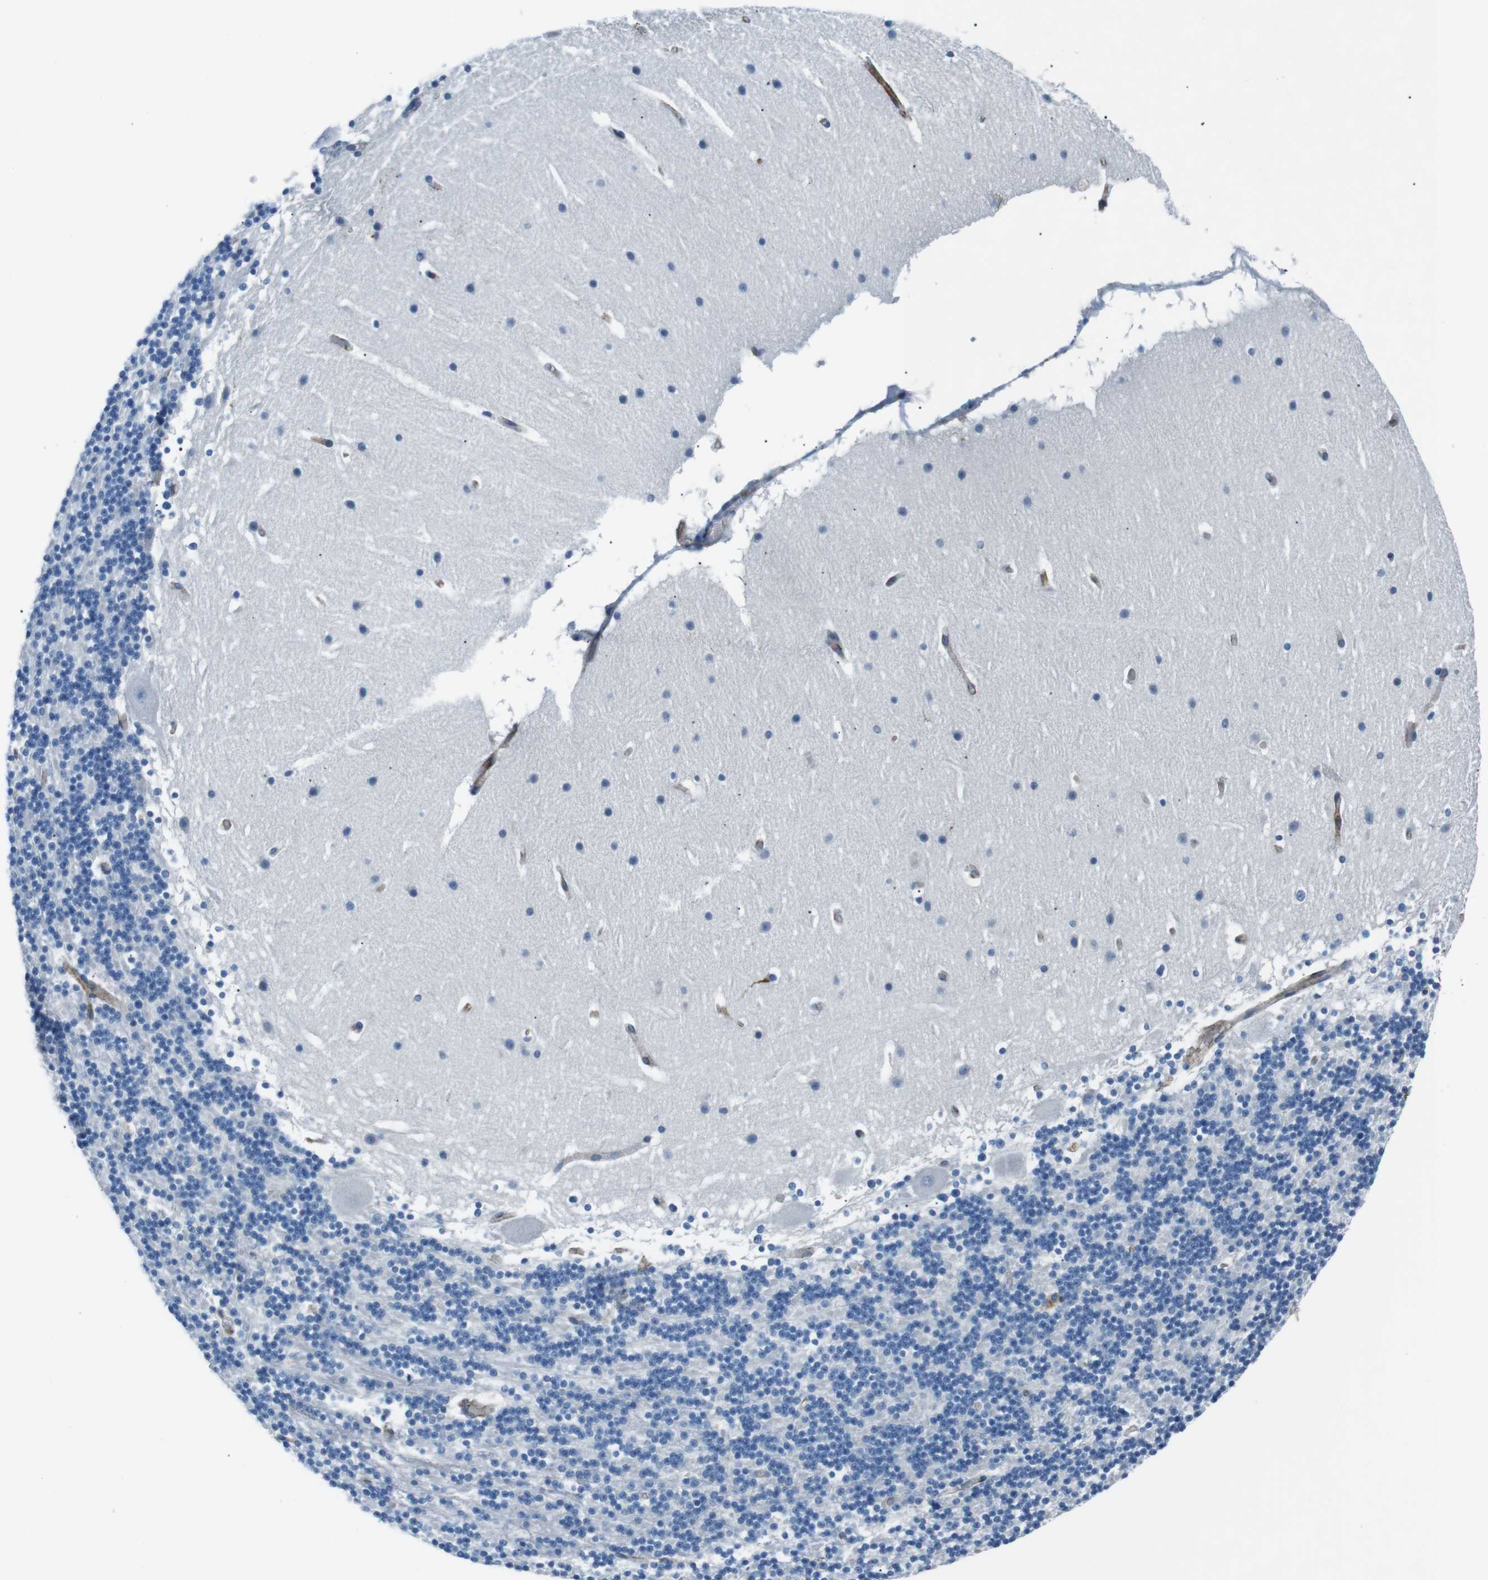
{"staining": {"intensity": "negative", "quantity": "none", "location": "none"}, "tissue": "cerebellum", "cell_type": "Cells in granular layer", "image_type": "normal", "snomed": [{"axis": "morphology", "description": "Normal tissue, NOS"}, {"axis": "topography", "description": "Cerebellum"}], "caption": "An immunohistochemistry (IHC) histopathology image of benign cerebellum is shown. There is no staining in cells in granular layer of cerebellum.", "gene": "CSF2RA", "patient": {"sex": "male", "age": 45}}